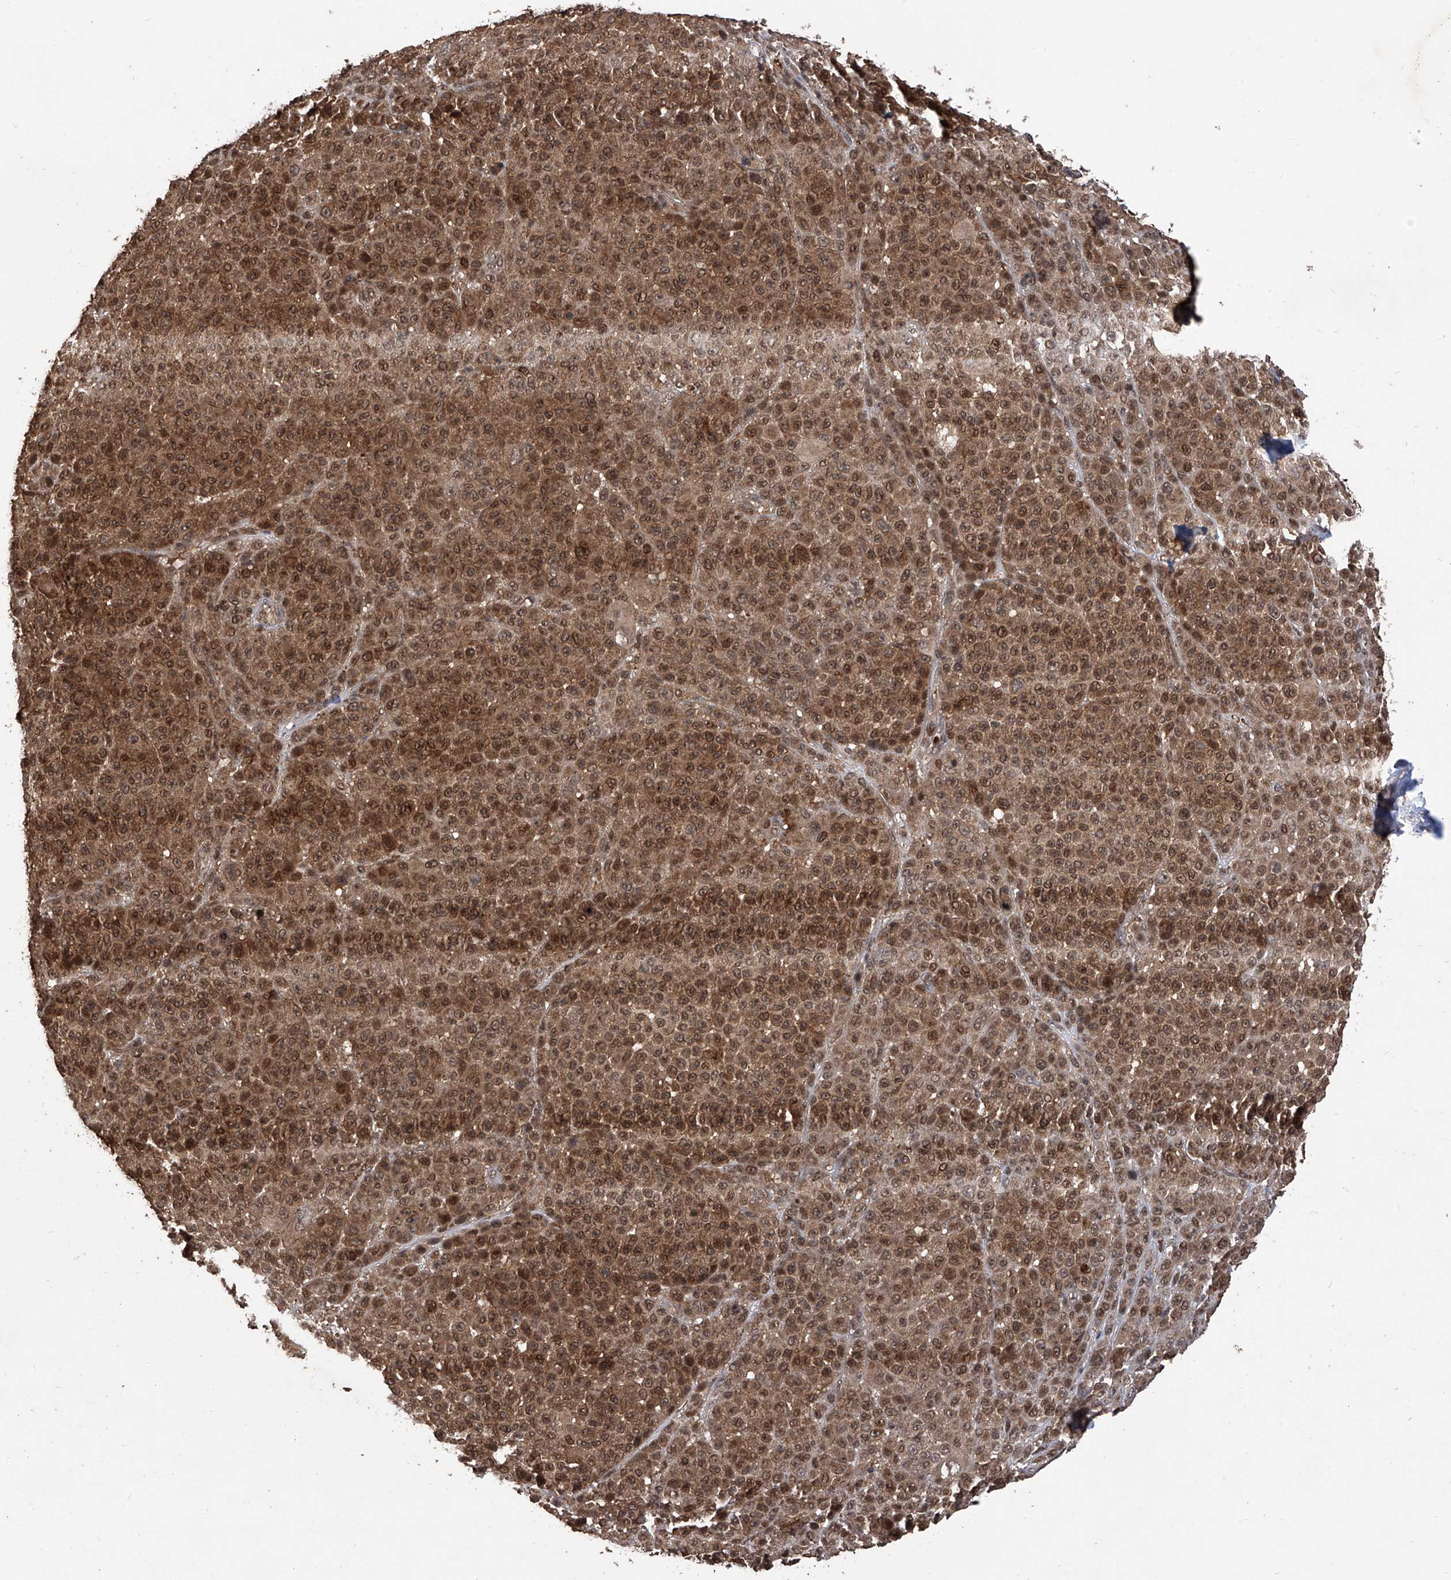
{"staining": {"intensity": "moderate", "quantity": ">75%", "location": "cytoplasmic/membranous,nuclear"}, "tissue": "melanoma", "cell_type": "Tumor cells", "image_type": "cancer", "snomed": [{"axis": "morphology", "description": "Malignant melanoma, NOS"}, {"axis": "topography", "description": "Skin"}], "caption": "An immunohistochemistry (IHC) micrograph of neoplastic tissue is shown. Protein staining in brown highlights moderate cytoplasmic/membranous and nuclear positivity in malignant melanoma within tumor cells.", "gene": "LYSMD4", "patient": {"sex": "female", "age": 94}}